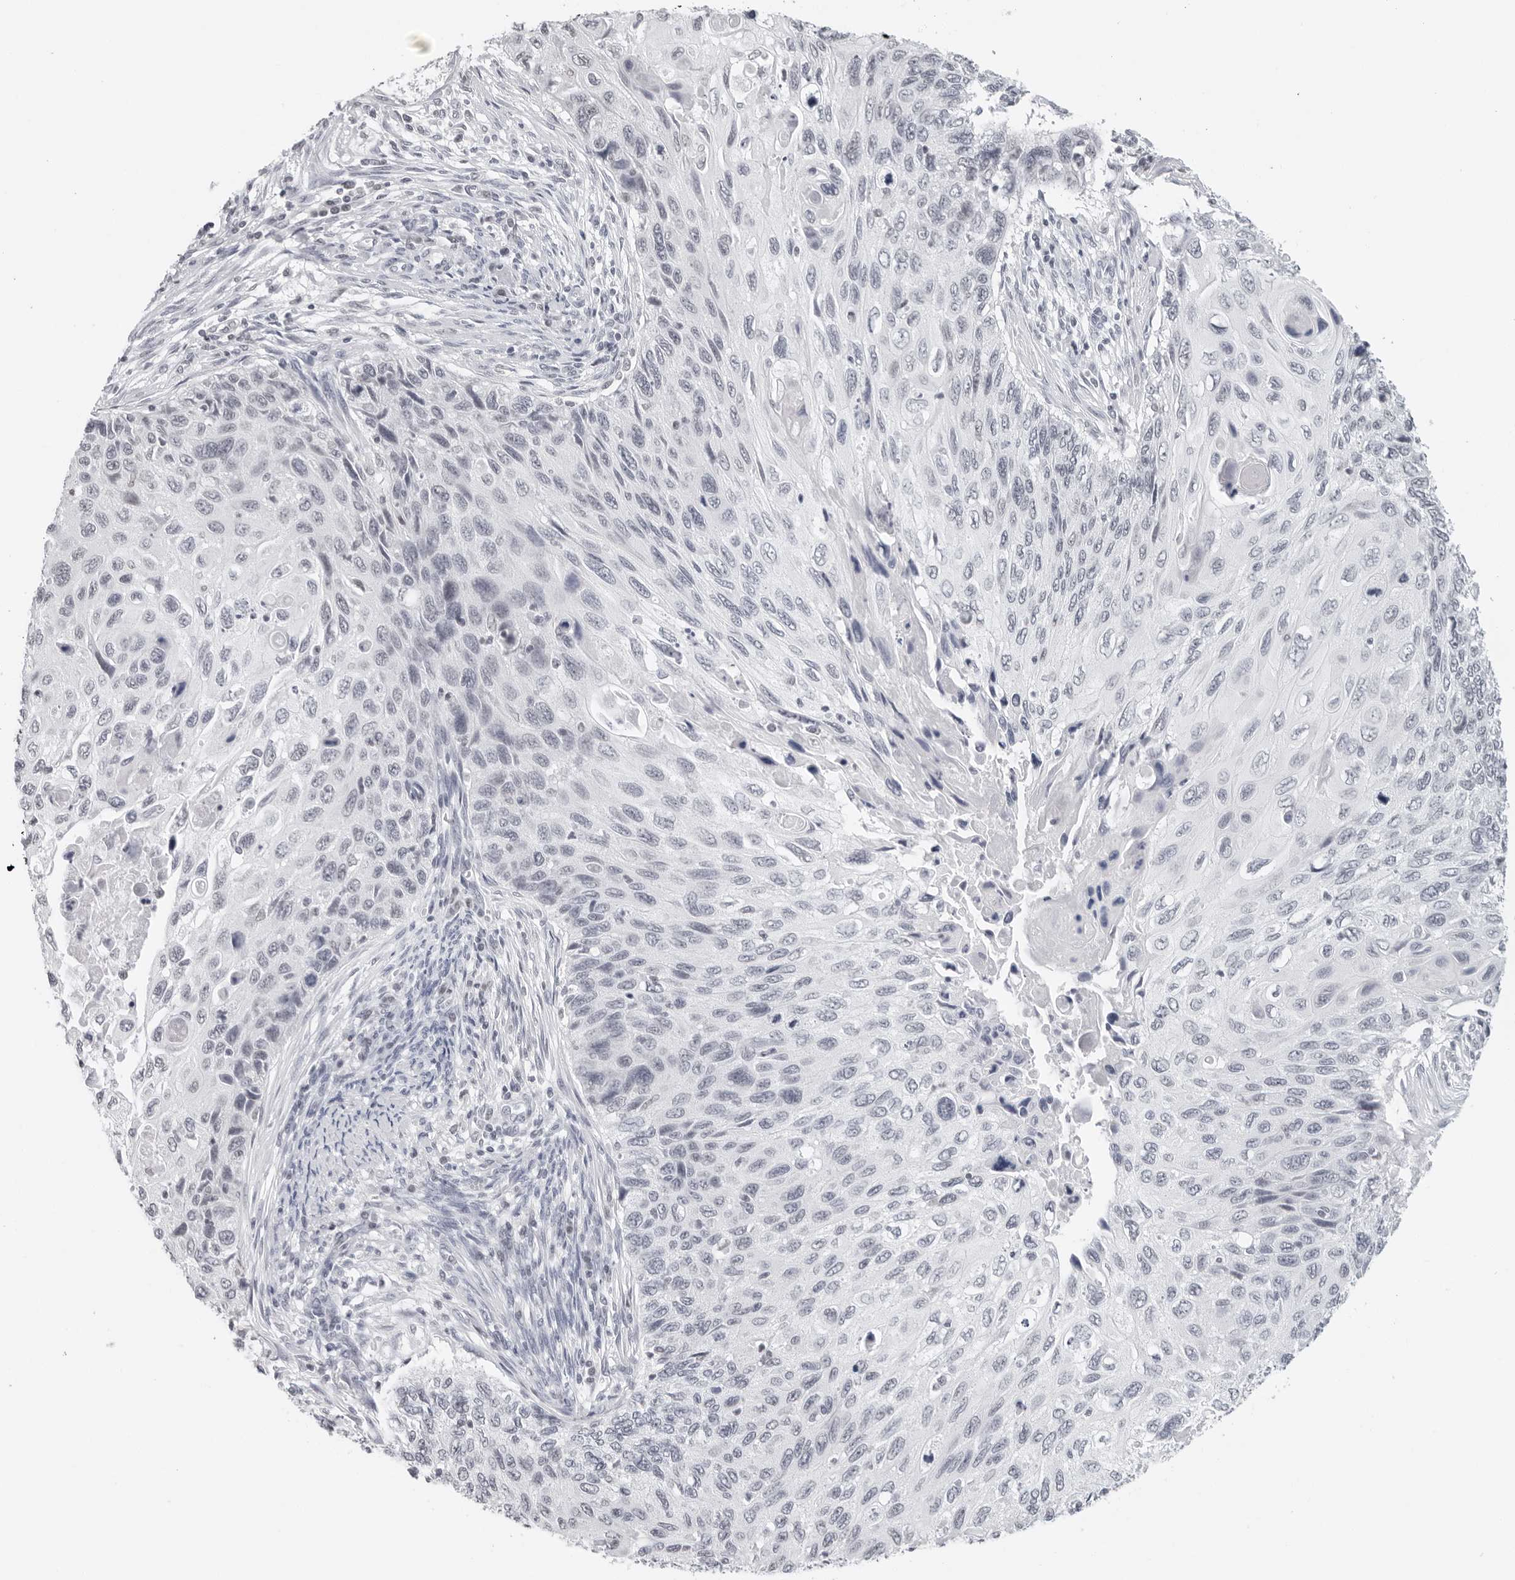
{"staining": {"intensity": "negative", "quantity": "none", "location": "none"}, "tissue": "cervical cancer", "cell_type": "Tumor cells", "image_type": "cancer", "snomed": [{"axis": "morphology", "description": "Squamous cell carcinoma, NOS"}, {"axis": "topography", "description": "Cervix"}], "caption": "Immunohistochemistry image of neoplastic tissue: squamous cell carcinoma (cervical) stained with DAB (3,3'-diaminobenzidine) demonstrates no significant protein positivity in tumor cells.", "gene": "FLG2", "patient": {"sex": "female", "age": 70}}